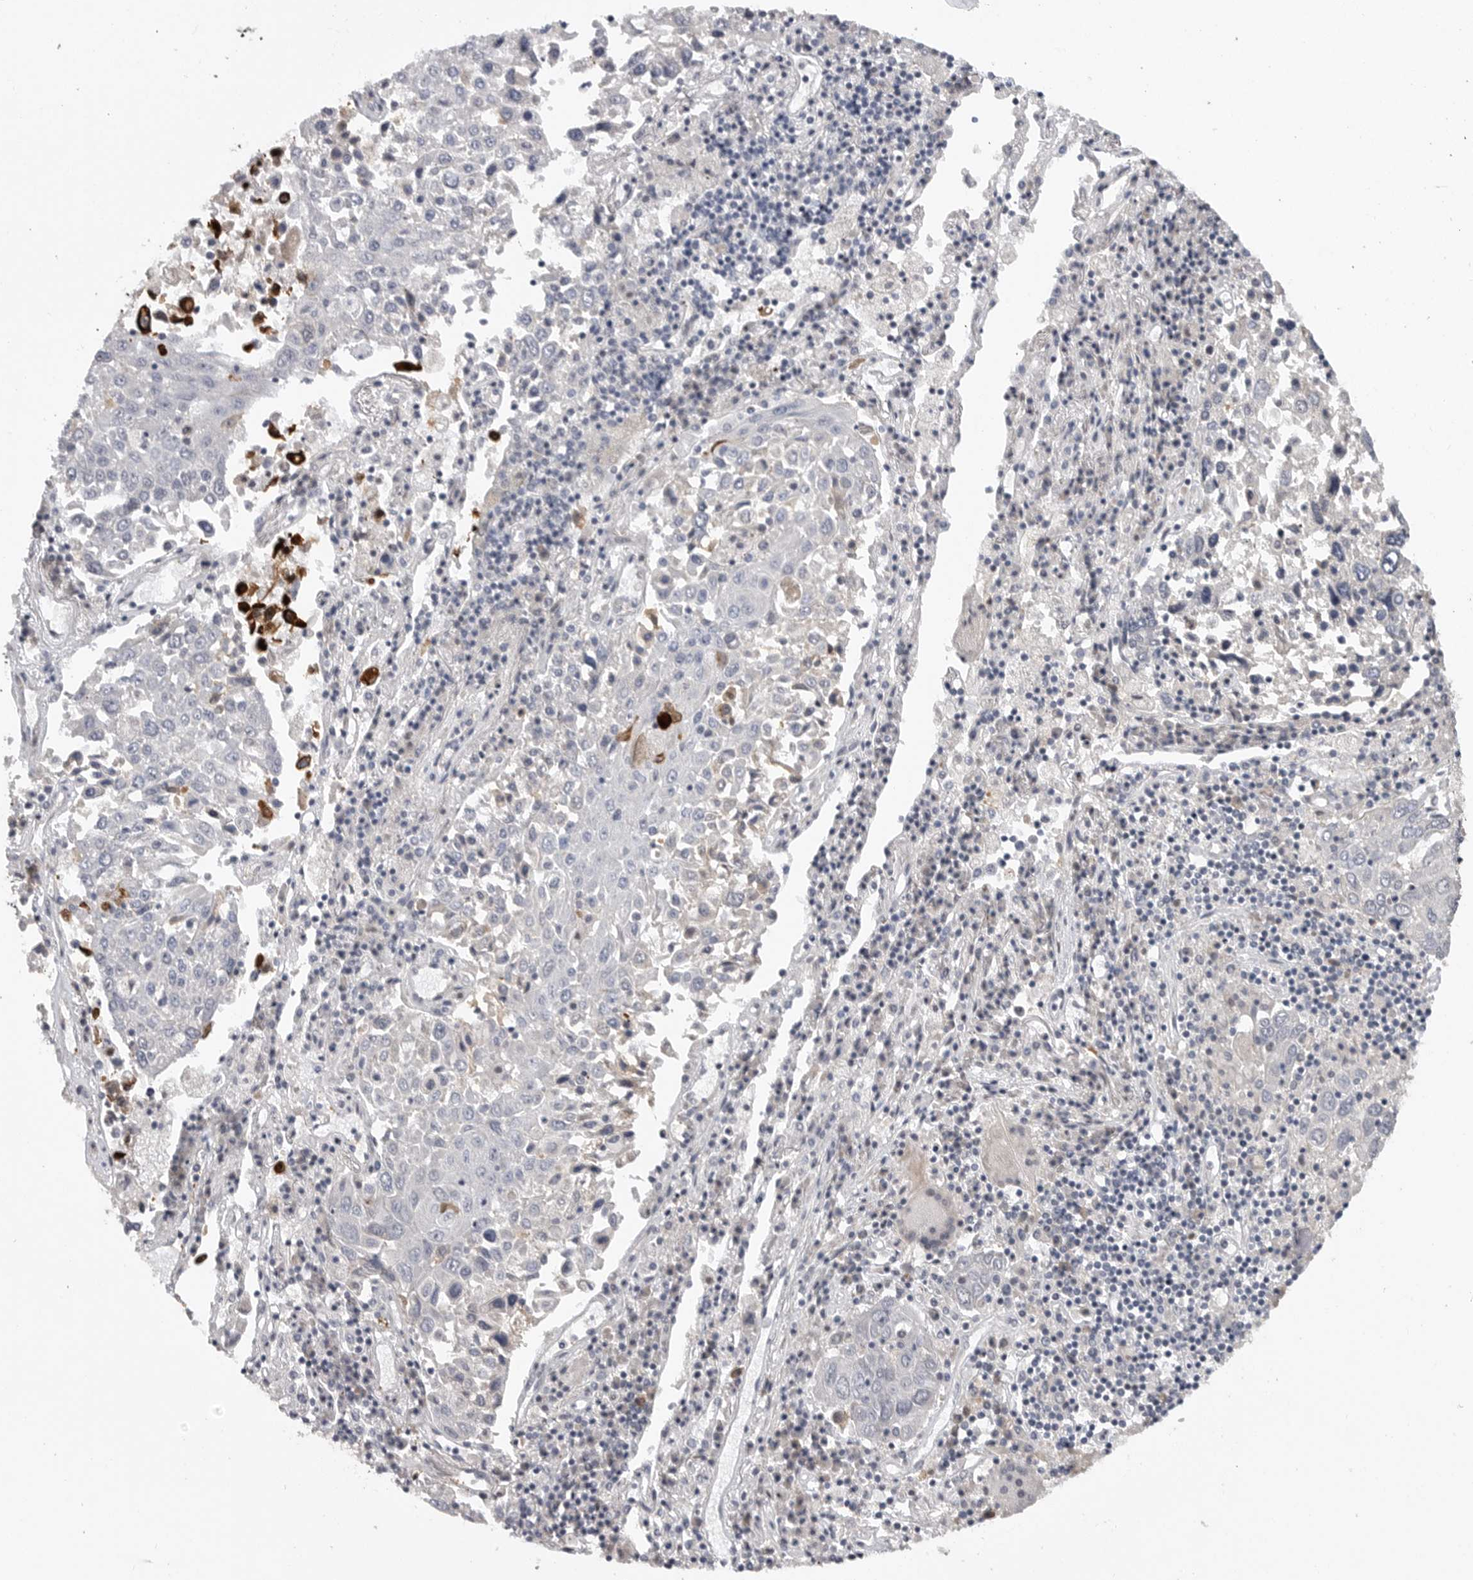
{"staining": {"intensity": "negative", "quantity": "none", "location": "none"}, "tissue": "lung cancer", "cell_type": "Tumor cells", "image_type": "cancer", "snomed": [{"axis": "morphology", "description": "Squamous cell carcinoma, NOS"}, {"axis": "topography", "description": "Lung"}], "caption": "Lung squamous cell carcinoma was stained to show a protein in brown. There is no significant positivity in tumor cells. (DAB IHC visualized using brightfield microscopy, high magnification).", "gene": "FBXO43", "patient": {"sex": "male", "age": 65}}